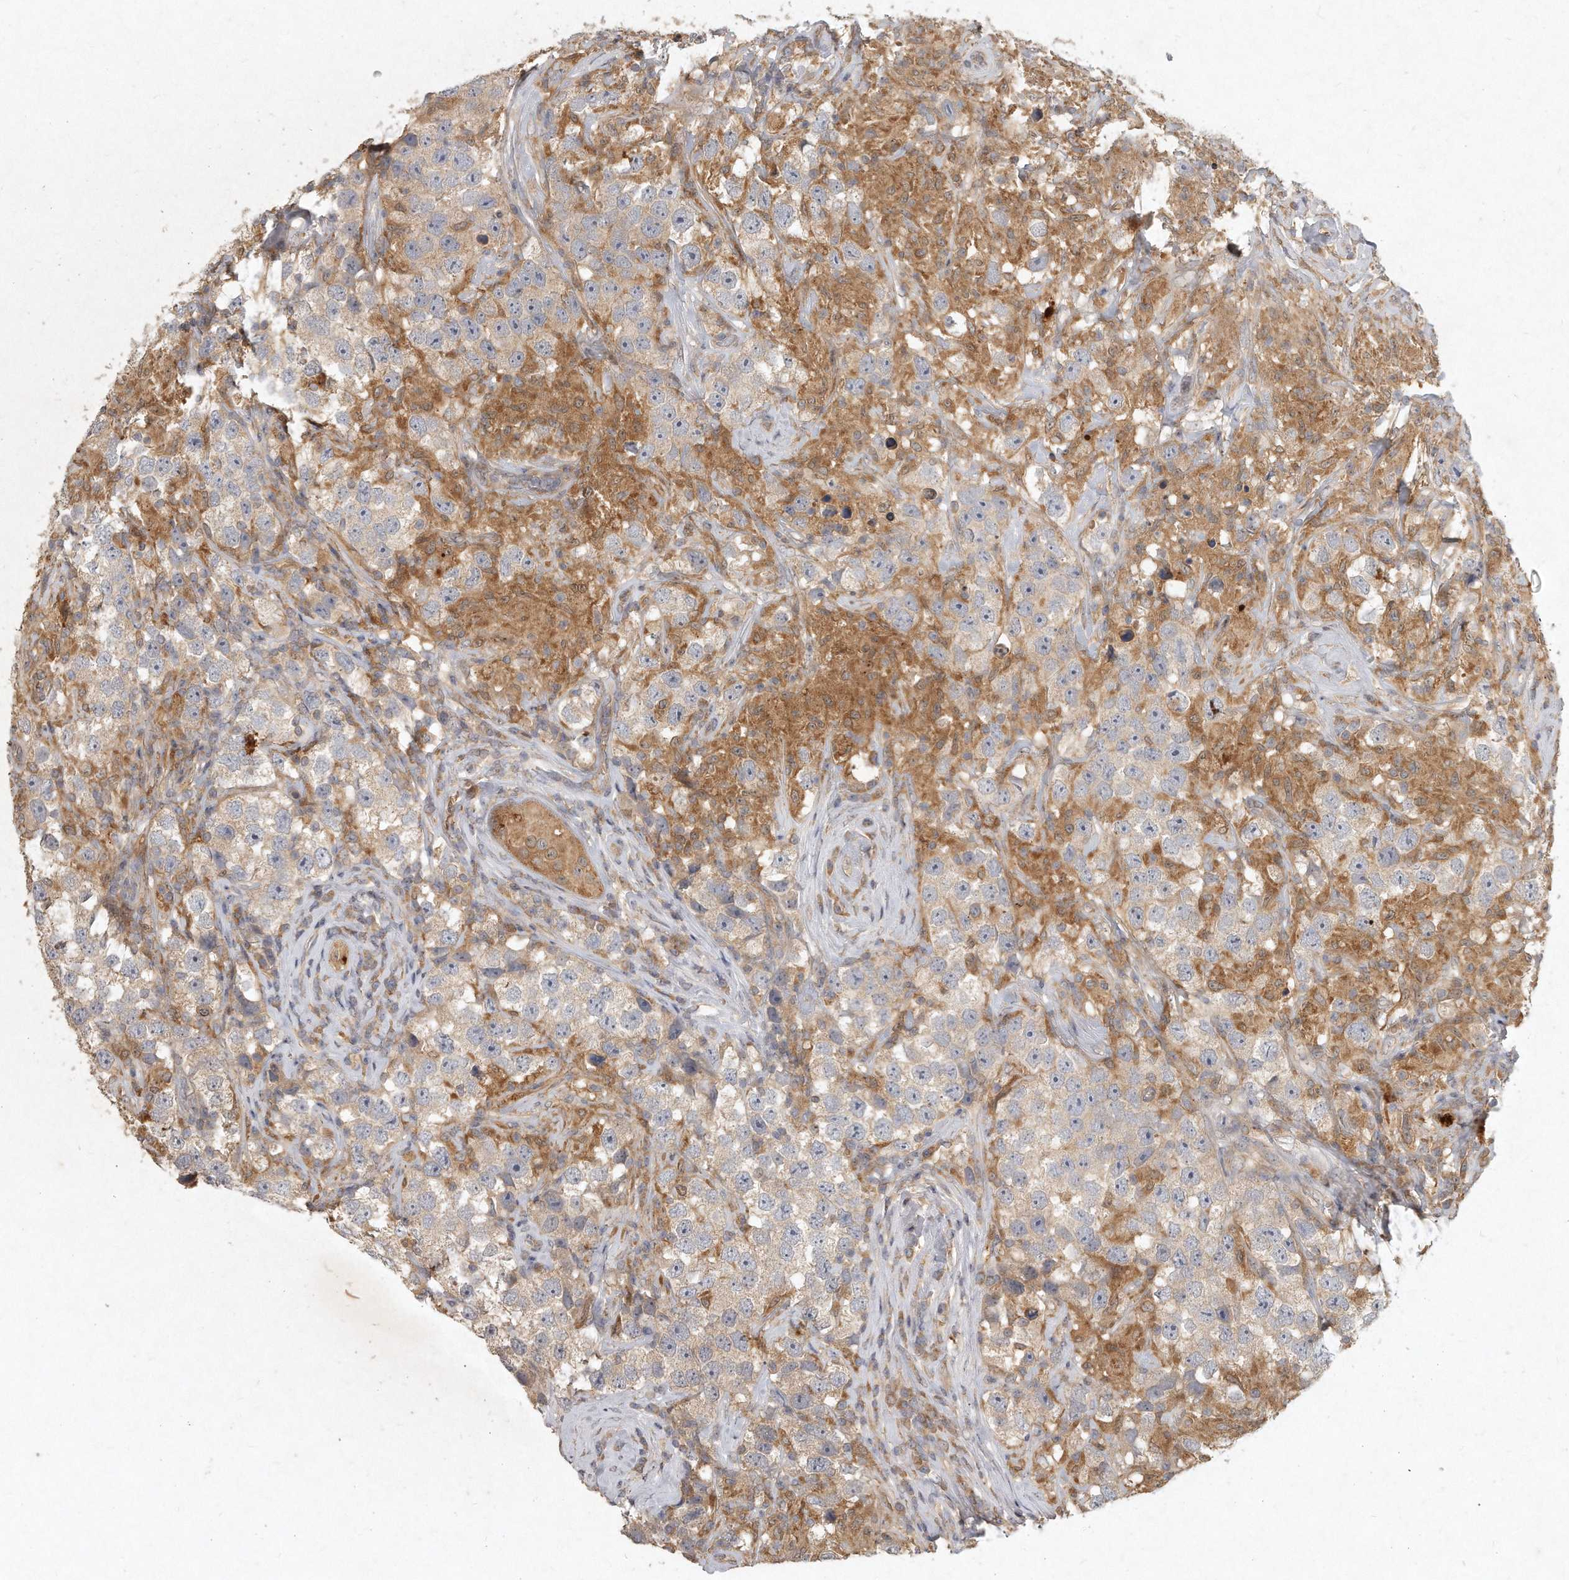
{"staining": {"intensity": "weak", "quantity": "<25%", "location": "cytoplasmic/membranous"}, "tissue": "testis cancer", "cell_type": "Tumor cells", "image_type": "cancer", "snomed": [{"axis": "morphology", "description": "Seminoma, NOS"}, {"axis": "topography", "description": "Testis"}], "caption": "Immunohistochemistry of human testis cancer (seminoma) exhibits no expression in tumor cells.", "gene": "LGALS8", "patient": {"sex": "male", "age": 49}}